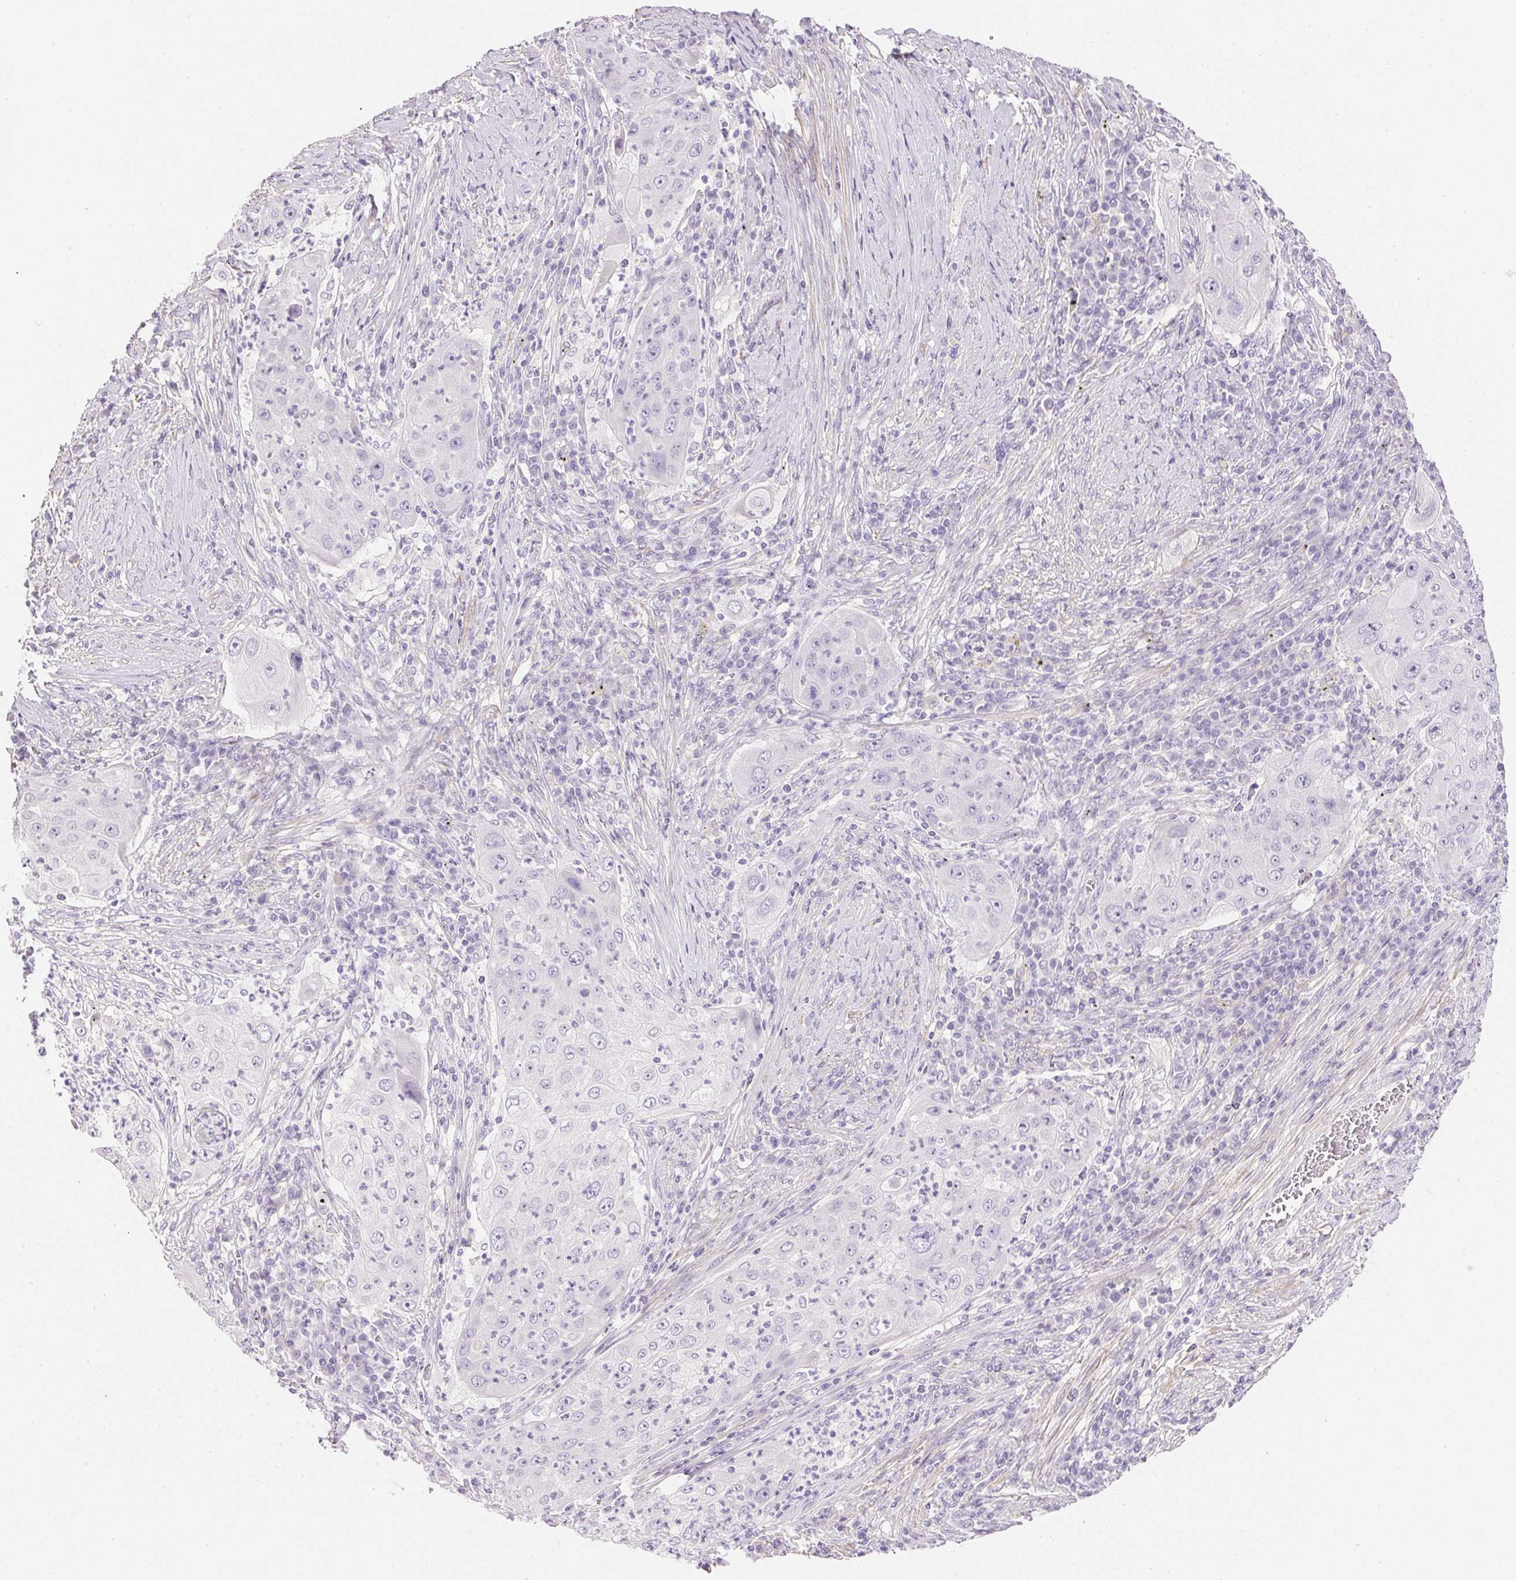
{"staining": {"intensity": "negative", "quantity": "none", "location": "none"}, "tissue": "lung cancer", "cell_type": "Tumor cells", "image_type": "cancer", "snomed": [{"axis": "morphology", "description": "Squamous cell carcinoma, NOS"}, {"axis": "topography", "description": "Lung"}], "caption": "IHC photomicrograph of neoplastic tissue: squamous cell carcinoma (lung) stained with DAB reveals no significant protein staining in tumor cells.", "gene": "KCNE2", "patient": {"sex": "female", "age": 59}}